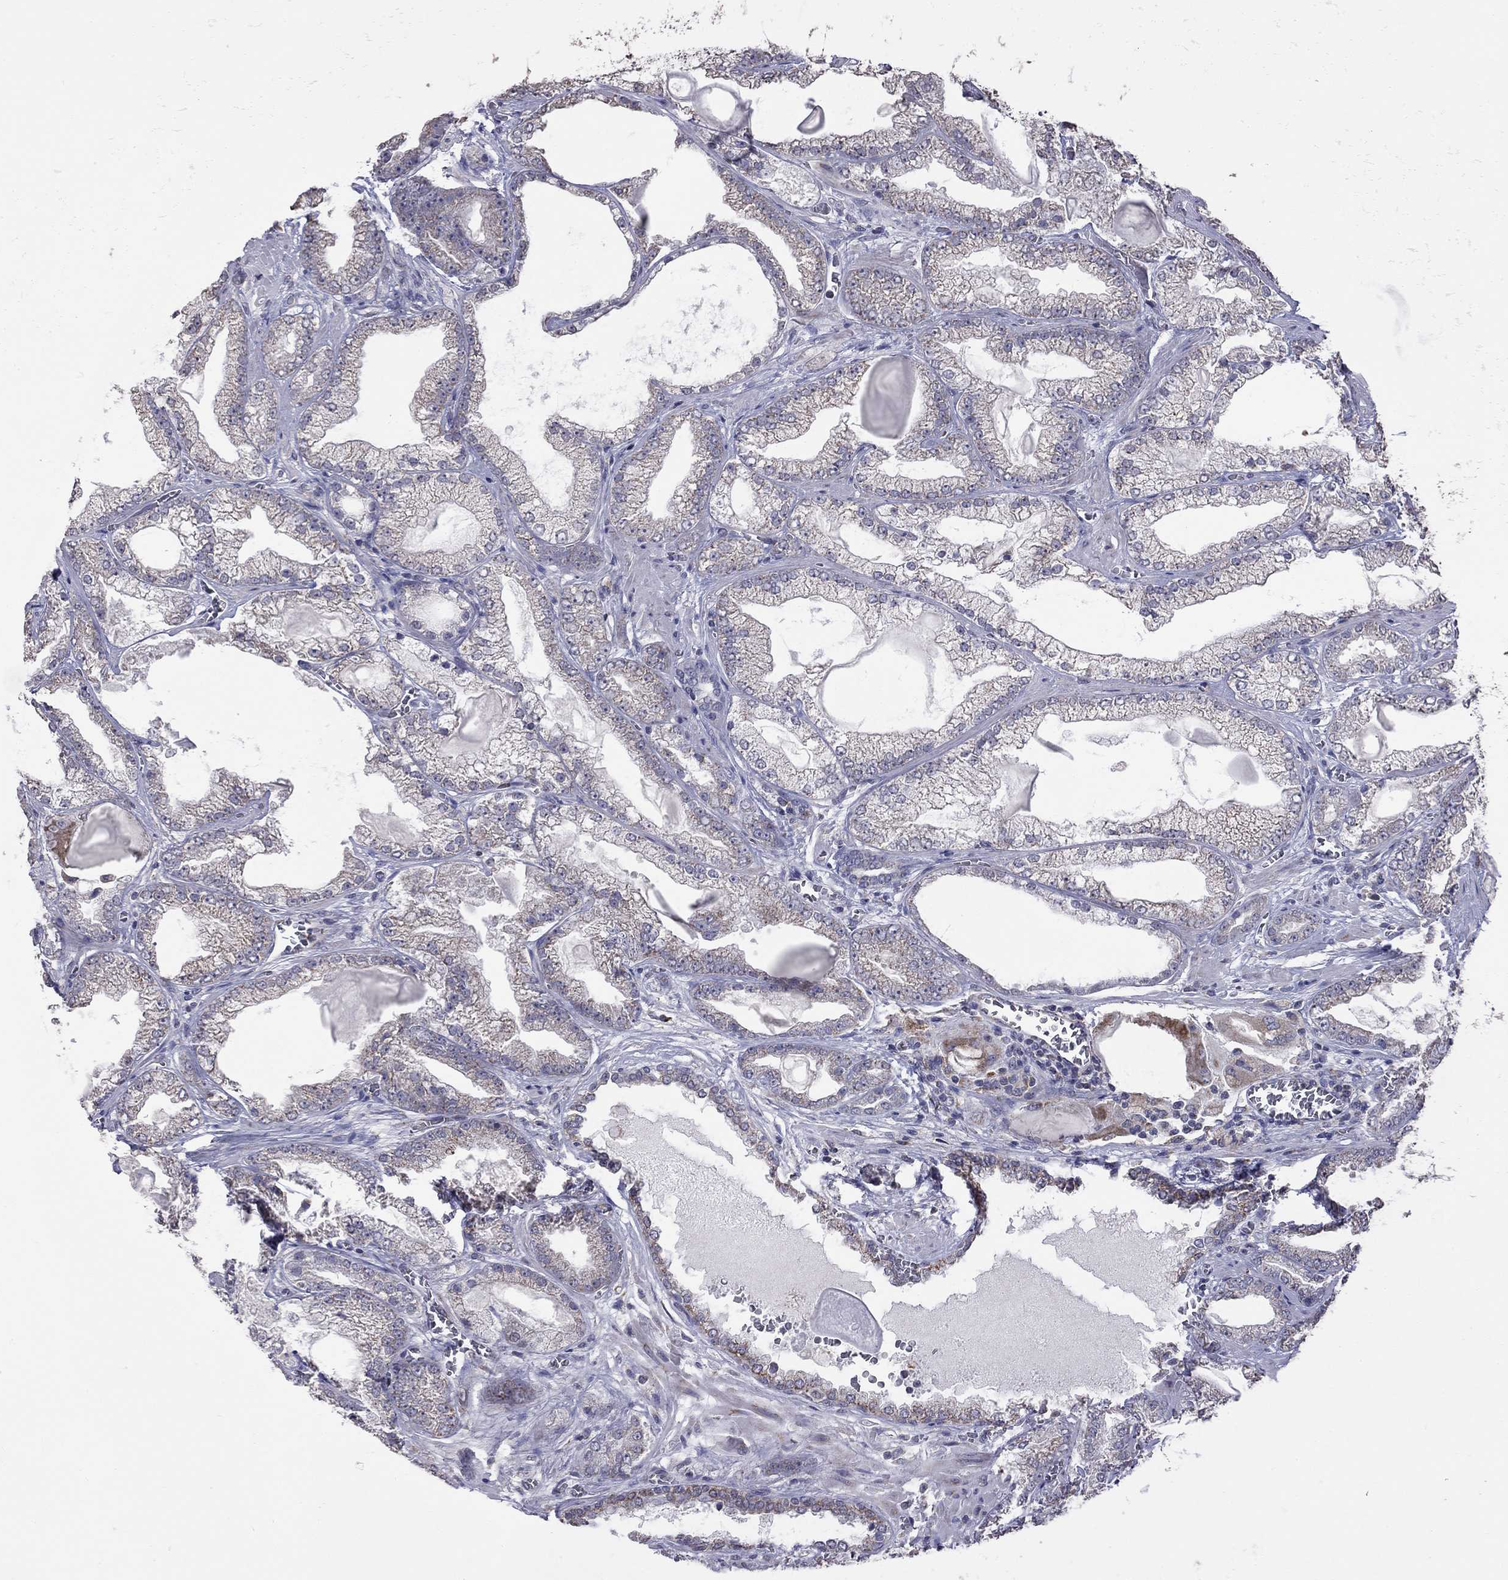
{"staining": {"intensity": "negative", "quantity": "none", "location": "none"}, "tissue": "prostate cancer", "cell_type": "Tumor cells", "image_type": "cancer", "snomed": [{"axis": "morphology", "description": "Adenocarcinoma, Low grade"}, {"axis": "topography", "description": "Prostate"}], "caption": "Image shows no significant protein positivity in tumor cells of low-grade adenocarcinoma (prostate).", "gene": "NDUFB1", "patient": {"sex": "male", "age": 57}}